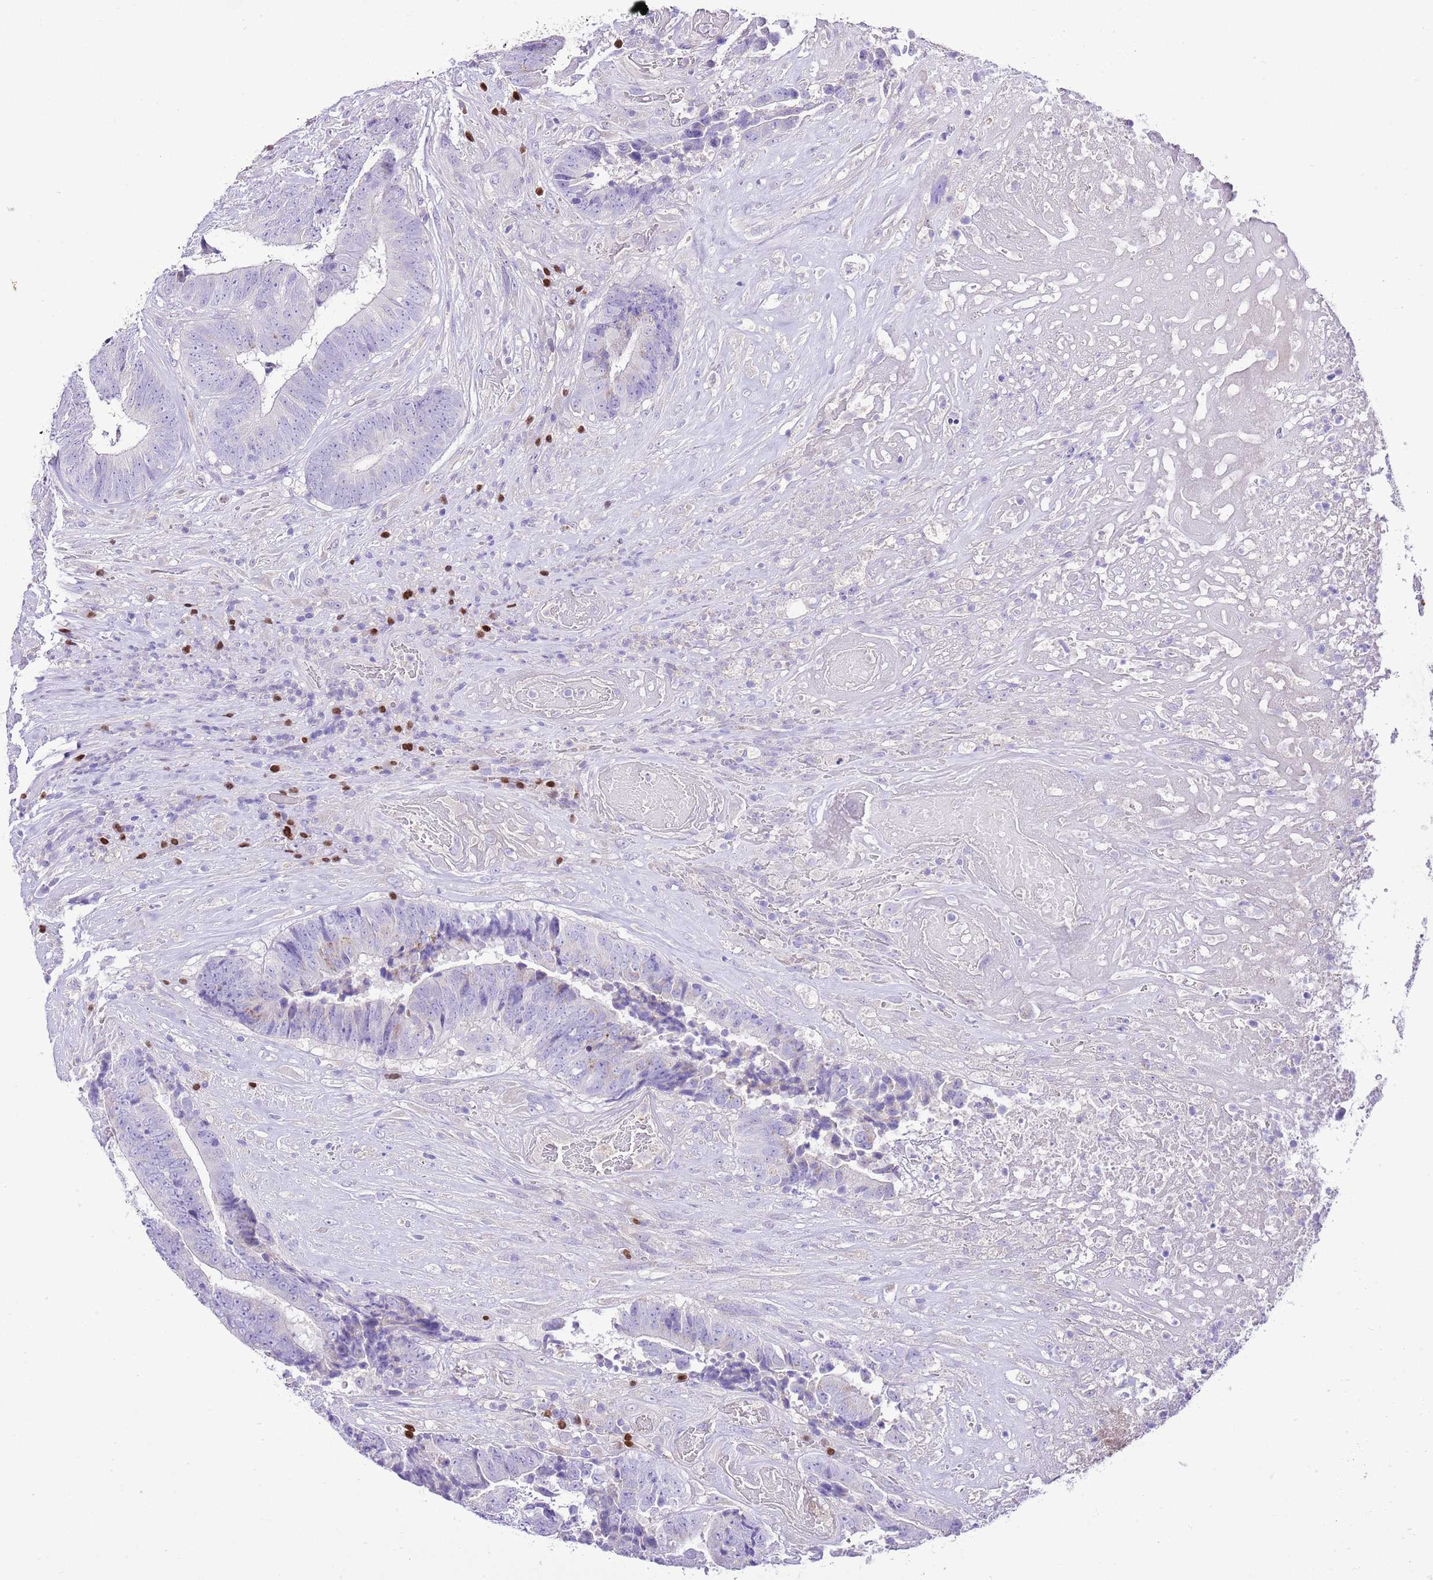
{"staining": {"intensity": "negative", "quantity": "none", "location": "none"}, "tissue": "colorectal cancer", "cell_type": "Tumor cells", "image_type": "cancer", "snomed": [{"axis": "morphology", "description": "Adenocarcinoma, NOS"}, {"axis": "topography", "description": "Rectum"}], "caption": "Tumor cells show no significant protein positivity in adenocarcinoma (colorectal). (DAB (3,3'-diaminobenzidine) immunohistochemistry visualized using brightfield microscopy, high magnification).", "gene": "BHLHA15", "patient": {"sex": "male", "age": 72}}